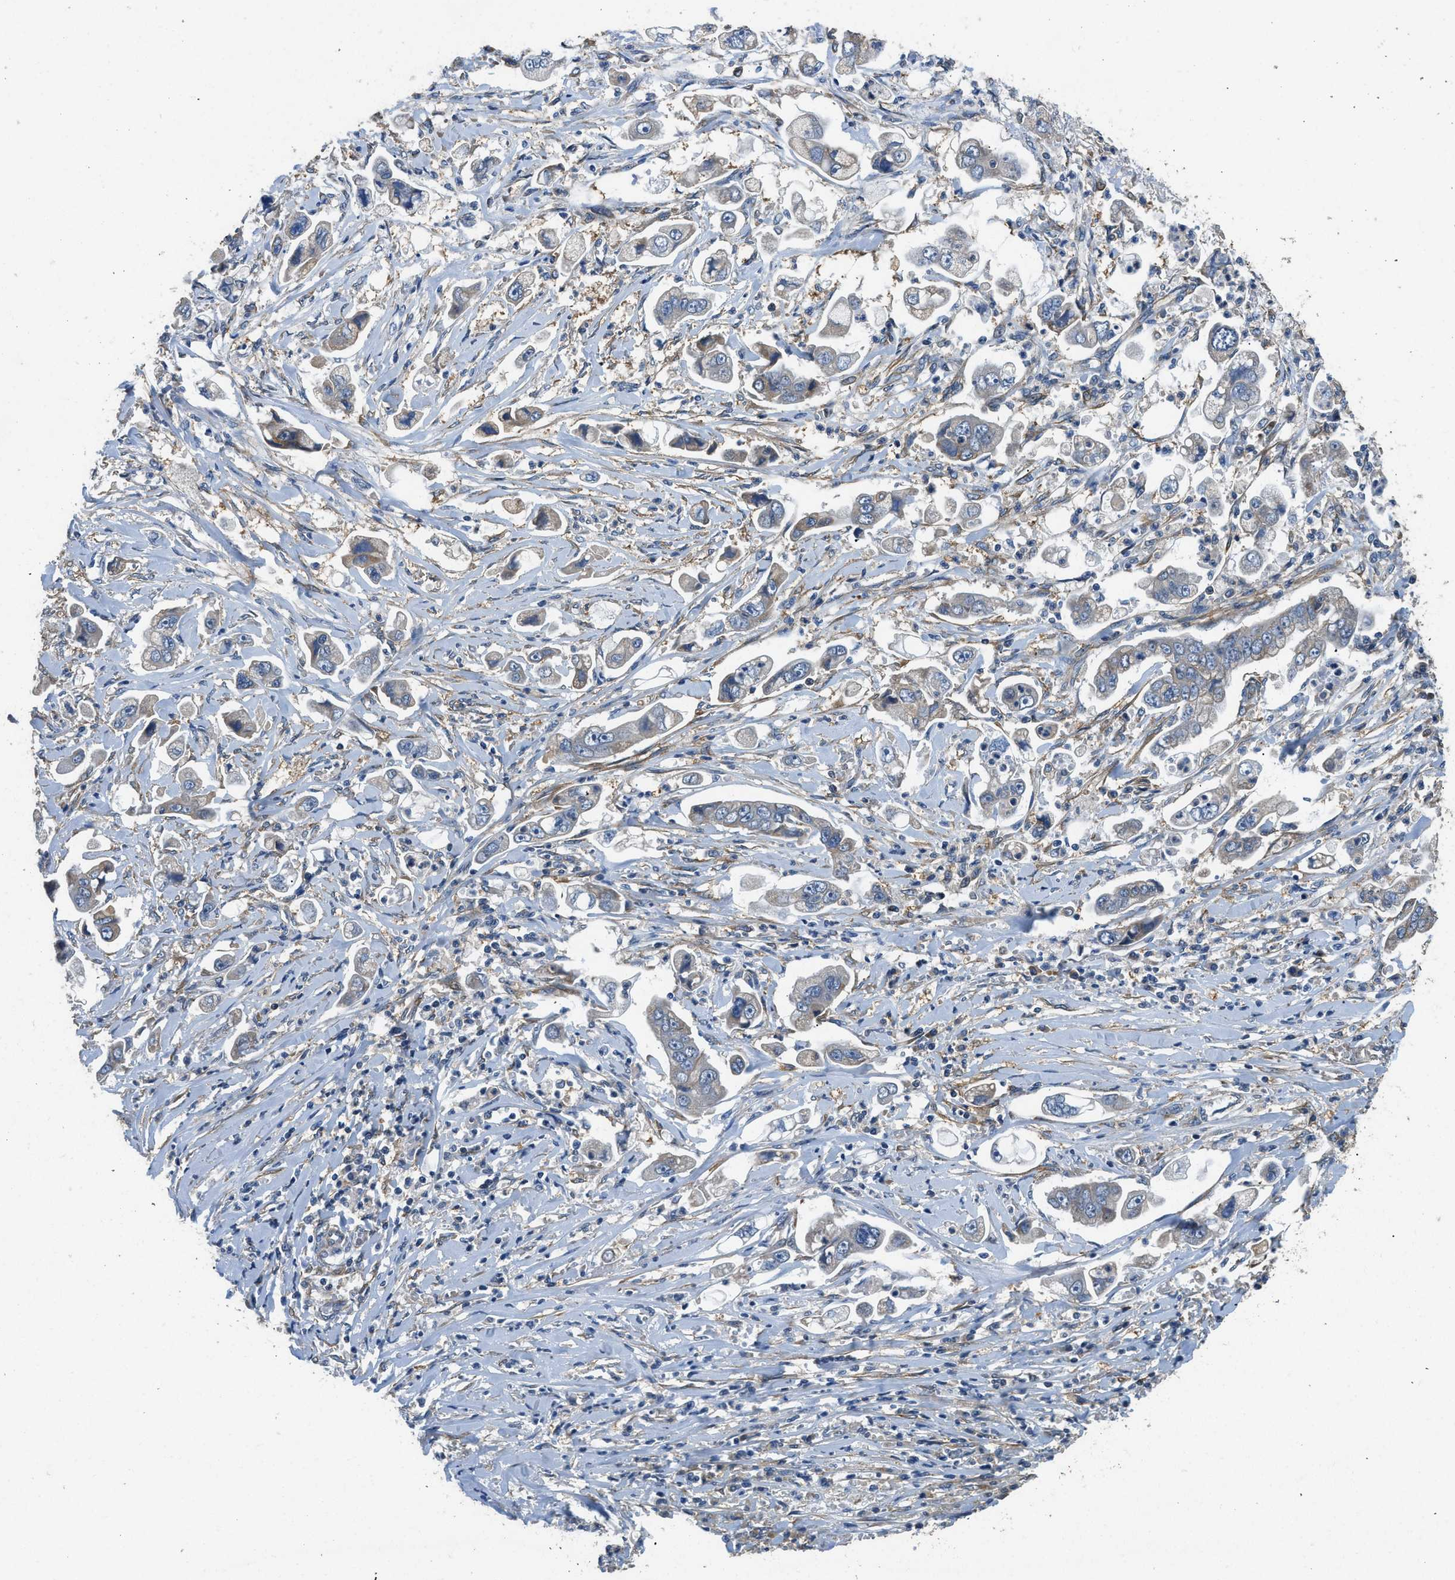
{"staining": {"intensity": "weak", "quantity": "<25%", "location": "cytoplasmic/membranous"}, "tissue": "stomach cancer", "cell_type": "Tumor cells", "image_type": "cancer", "snomed": [{"axis": "morphology", "description": "Adenocarcinoma, NOS"}, {"axis": "topography", "description": "Stomach"}], "caption": "An immunohistochemistry photomicrograph of stomach adenocarcinoma is shown. There is no staining in tumor cells of stomach adenocarcinoma.", "gene": "SSH2", "patient": {"sex": "male", "age": 62}}